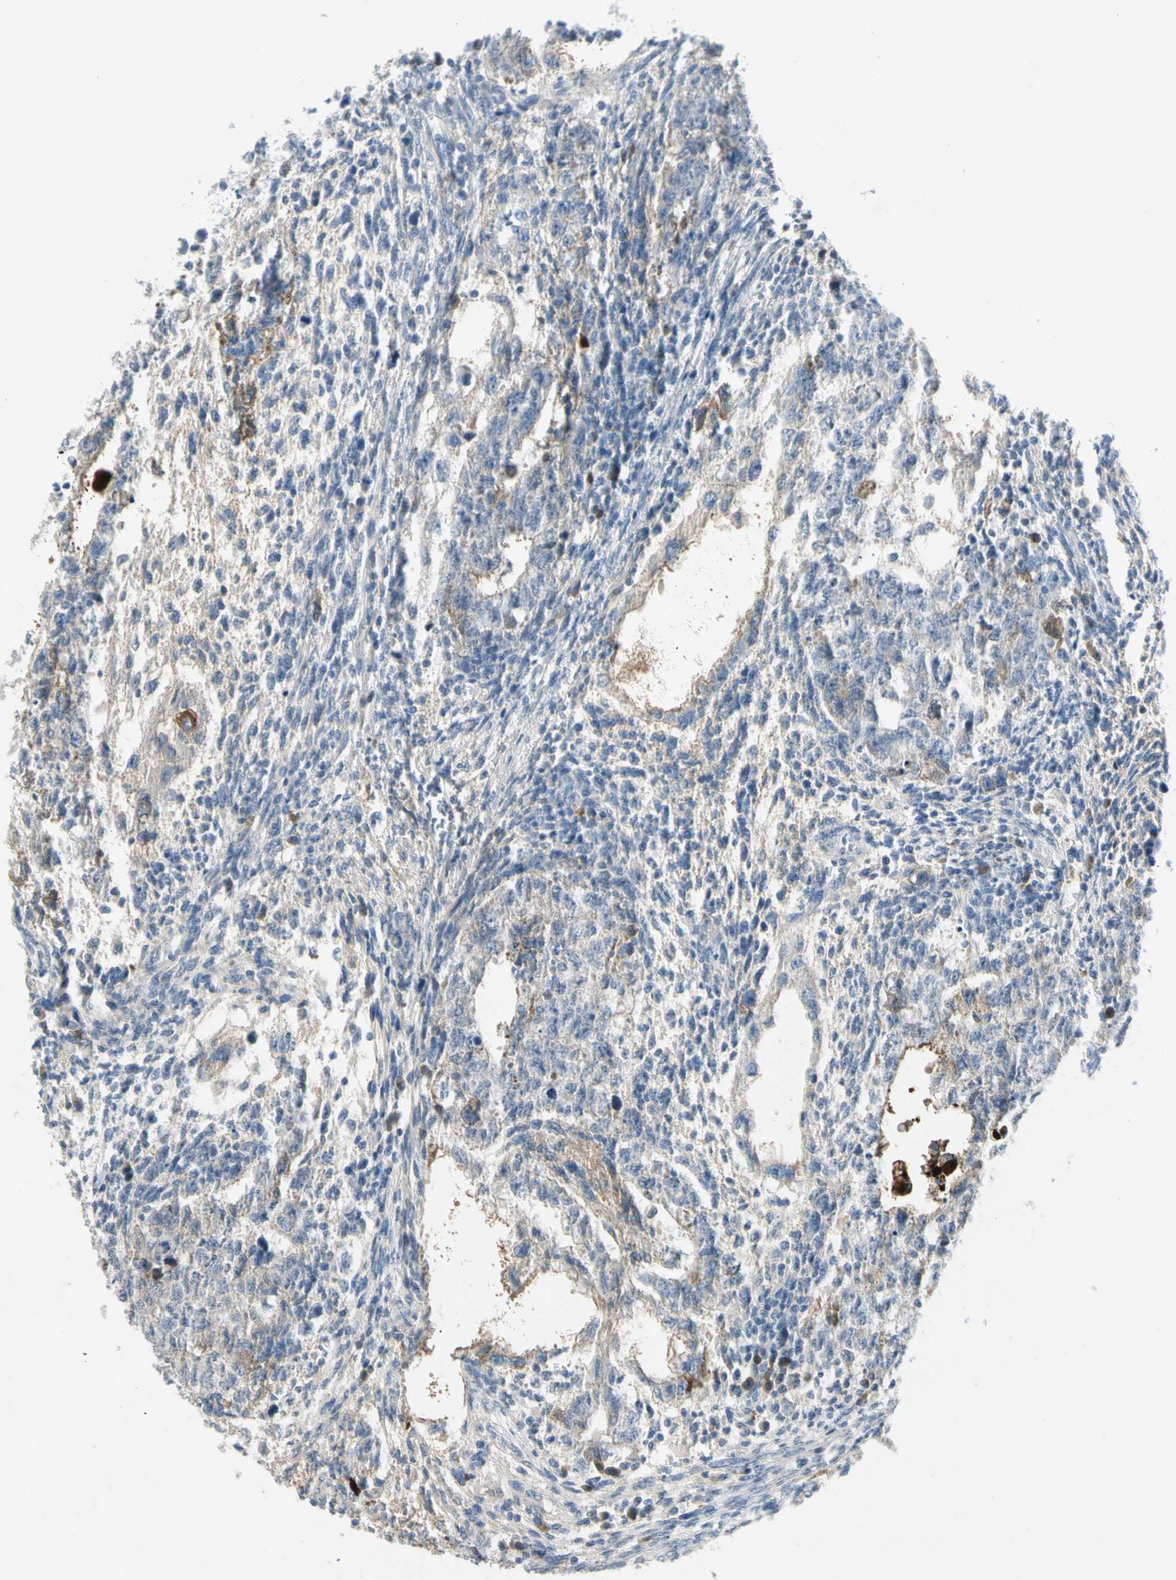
{"staining": {"intensity": "negative", "quantity": "none", "location": "none"}, "tissue": "testis cancer", "cell_type": "Tumor cells", "image_type": "cancer", "snomed": [{"axis": "morphology", "description": "Normal tissue, NOS"}, {"axis": "morphology", "description": "Carcinoma, Embryonal, NOS"}, {"axis": "topography", "description": "Testis"}], "caption": "Testis cancer (embryonal carcinoma) was stained to show a protein in brown. There is no significant positivity in tumor cells.", "gene": "SERPIND1", "patient": {"sex": "male", "age": 36}}